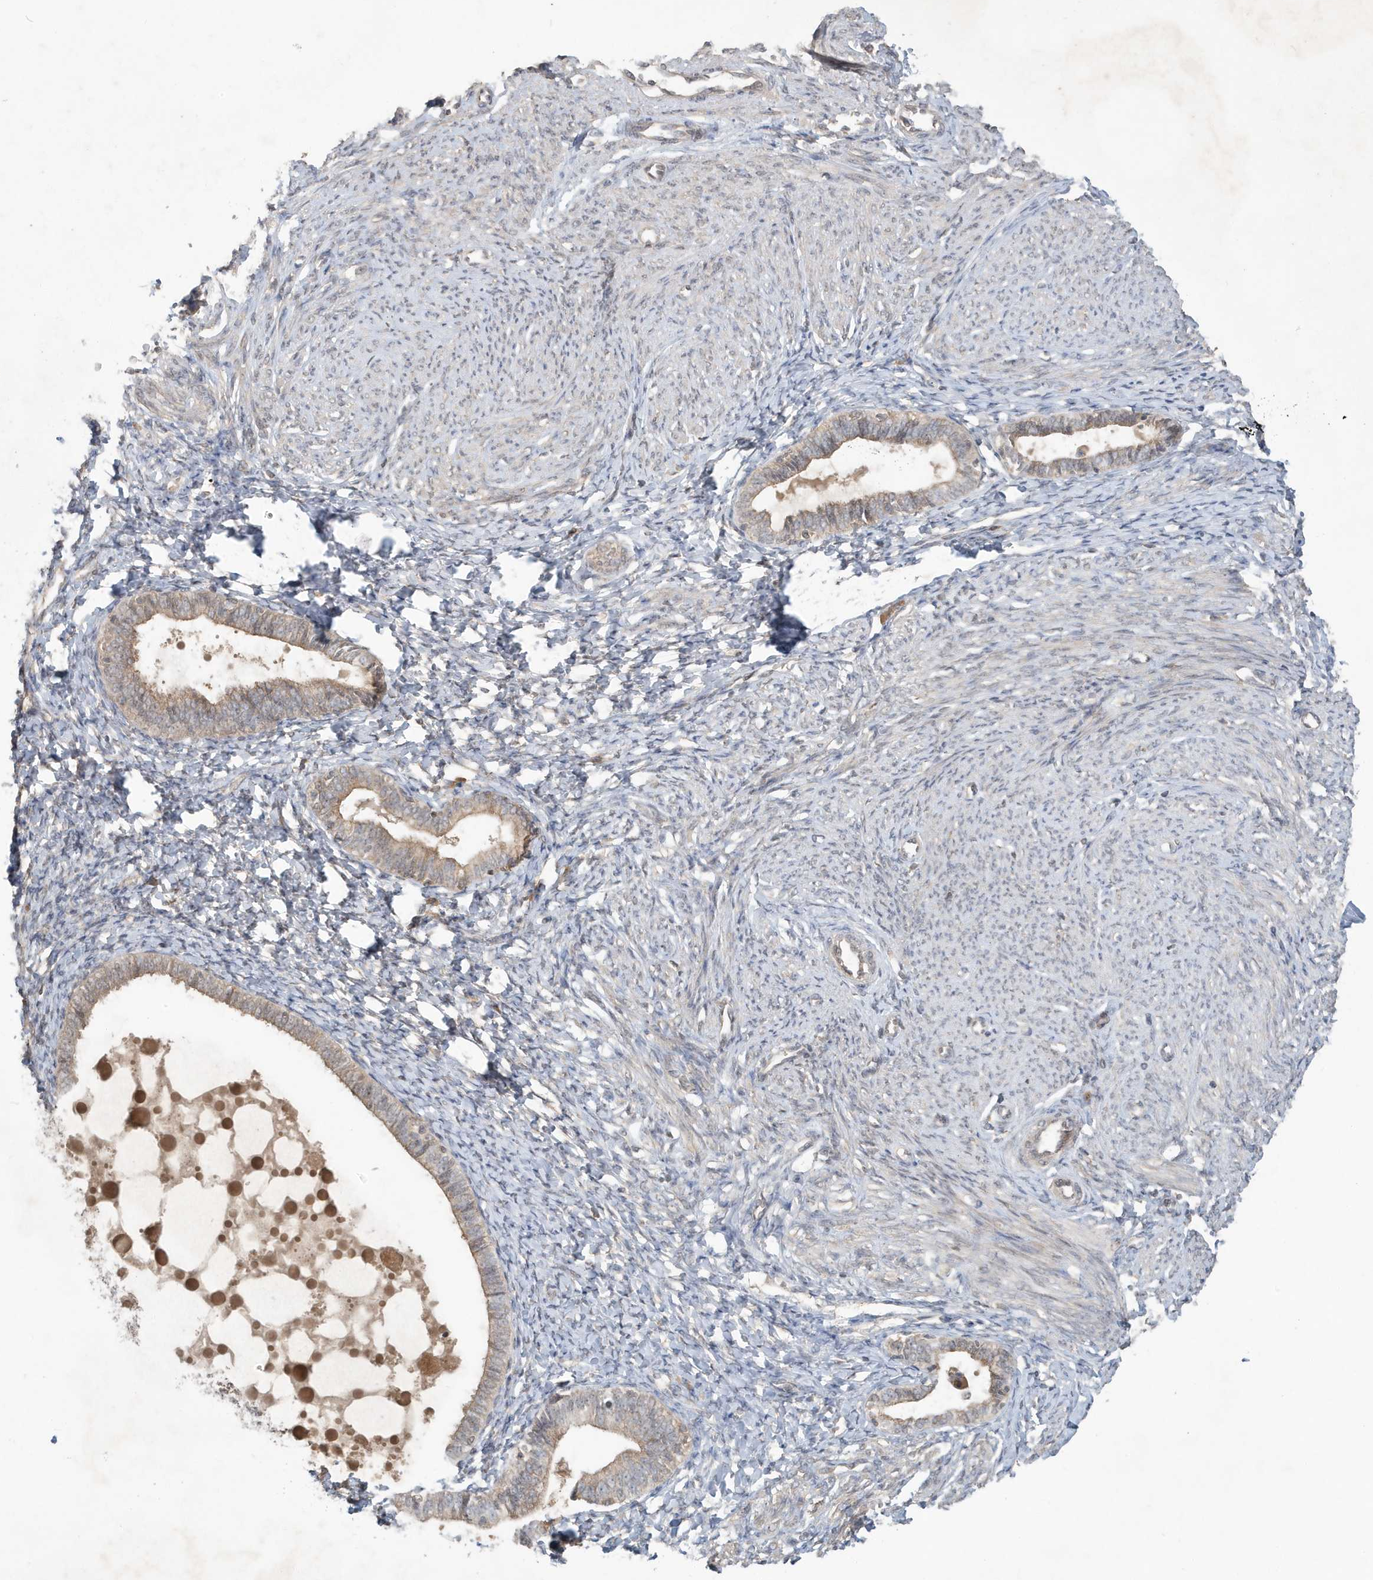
{"staining": {"intensity": "moderate", "quantity": "<25%", "location": "cytoplasmic/membranous"}, "tissue": "endometrium", "cell_type": "Cells in endometrial stroma", "image_type": "normal", "snomed": [{"axis": "morphology", "description": "Normal tissue, NOS"}, {"axis": "topography", "description": "Endometrium"}], "caption": "Brown immunohistochemical staining in benign human endometrium demonstrates moderate cytoplasmic/membranous positivity in approximately <25% of cells in endometrial stroma.", "gene": "ABCB9", "patient": {"sex": "female", "age": 72}}